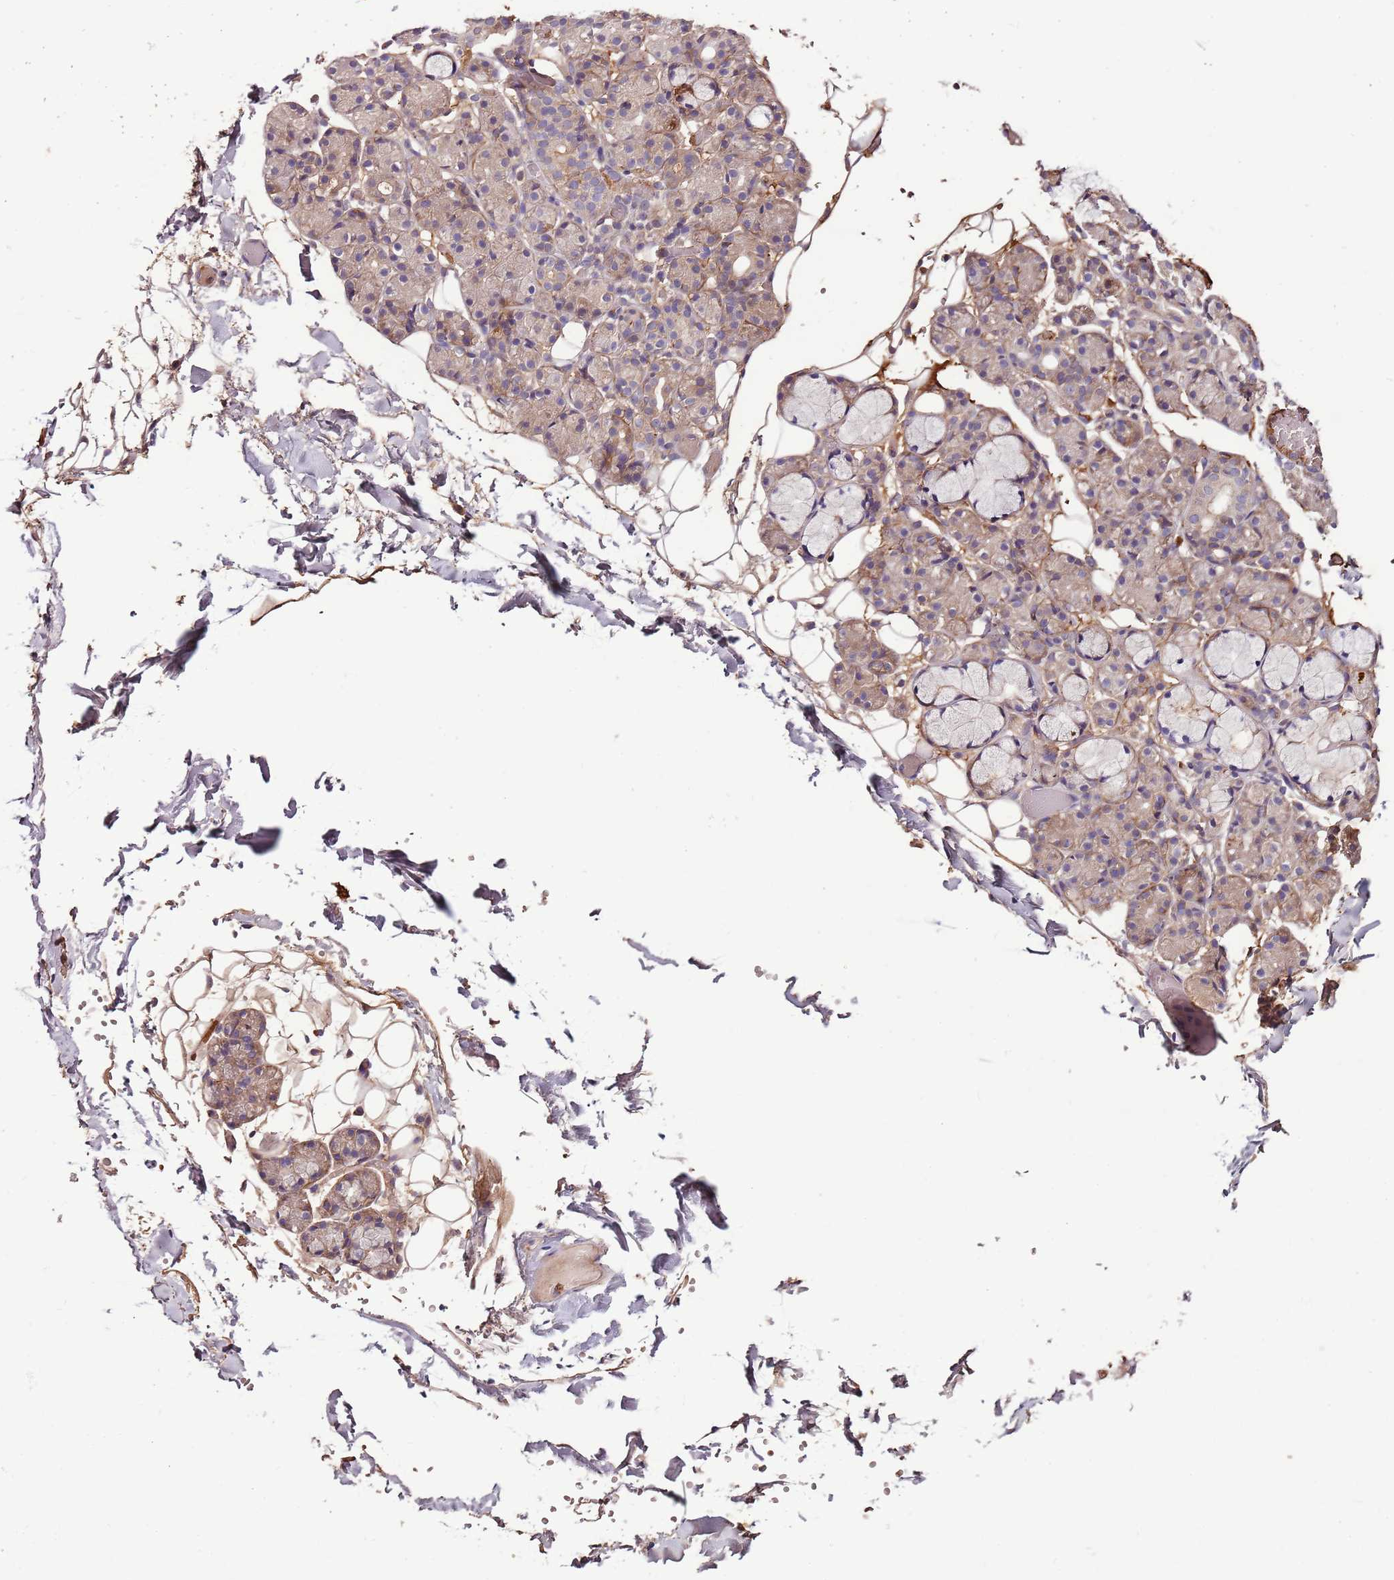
{"staining": {"intensity": "weak", "quantity": "<25%", "location": "cytoplasmic/membranous"}, "tissue": "salivary gland", "cell_type": "Glandular cells", "image_type": "normal", "snomed": [{"axis": "morphology", "description": "Normal tissue, NOS"}, {"axis": "topography", "description": "Salivary gland"}], "caption": "High magnification brightfield microscopy of unremarkable salivary gland stained with DAB (brown) and counterstained with hematoxylin (blue): glandular cells show no significant positivity.", "gene": "DENR", "patient": {"sex": "male", "age": 63}}